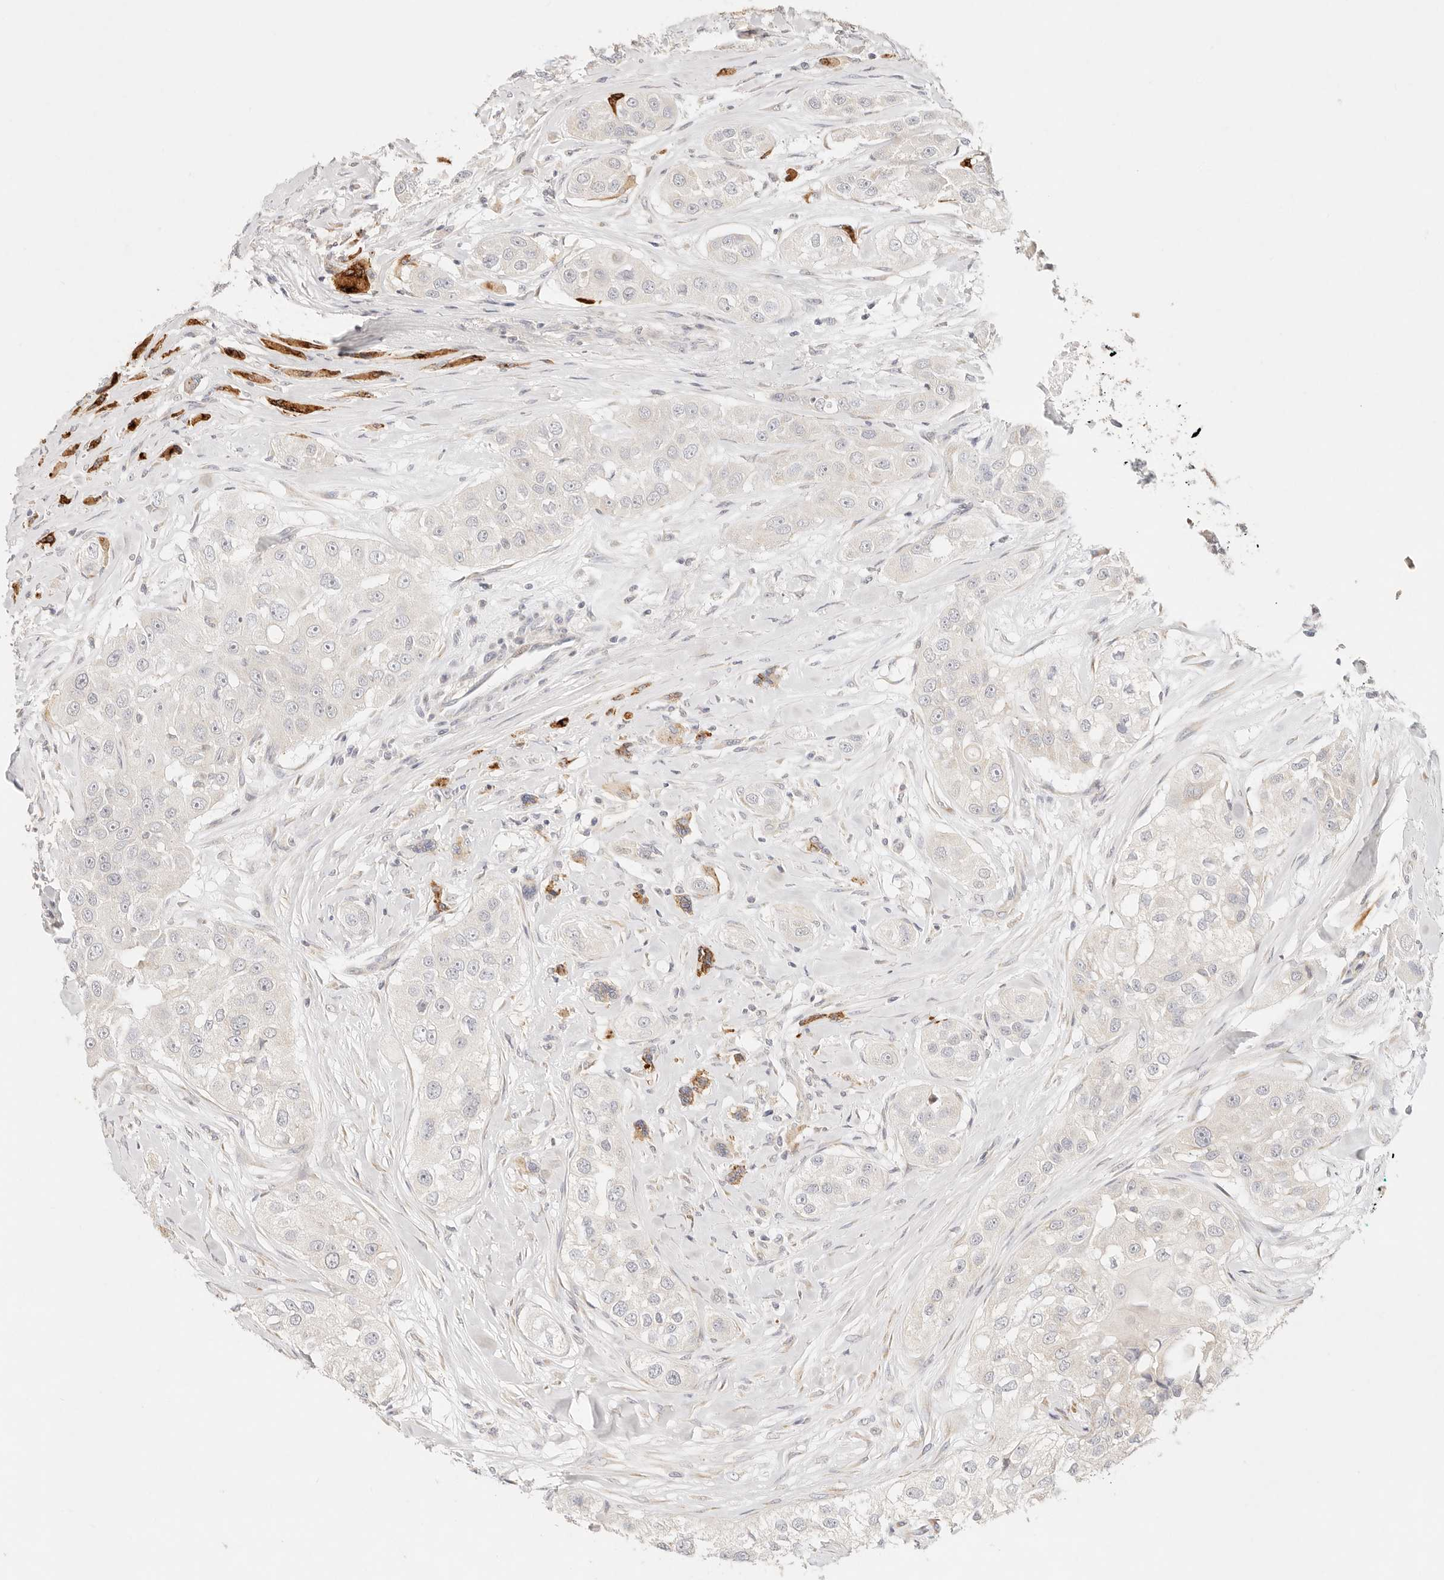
{"staining": {"intensity": "negative", "quantity": "none", "location": "none"}, "tissue": "head and neck cancer", "cell_type": "Tumor cells", "image_type": "cancer", "snomed": [{"axis": "morphology", "description": "Normal tissue, NOS"}, {"axis": "morphology", "description": "Squamous cell carcinoma, NOS"}, {"axis": "topography", "description": "Skeletal muscle"}, {"axis": "topography", "description": "Head-Neck"}], "caption": "This is a micrograph of immunohistochemistry (IHC) staining of head and neck cancer (squamous cell carcinoma), which shows no positivity in tumor cells.", "gene": "GPR156", "patient": {"sex": "male", "age": 51}}